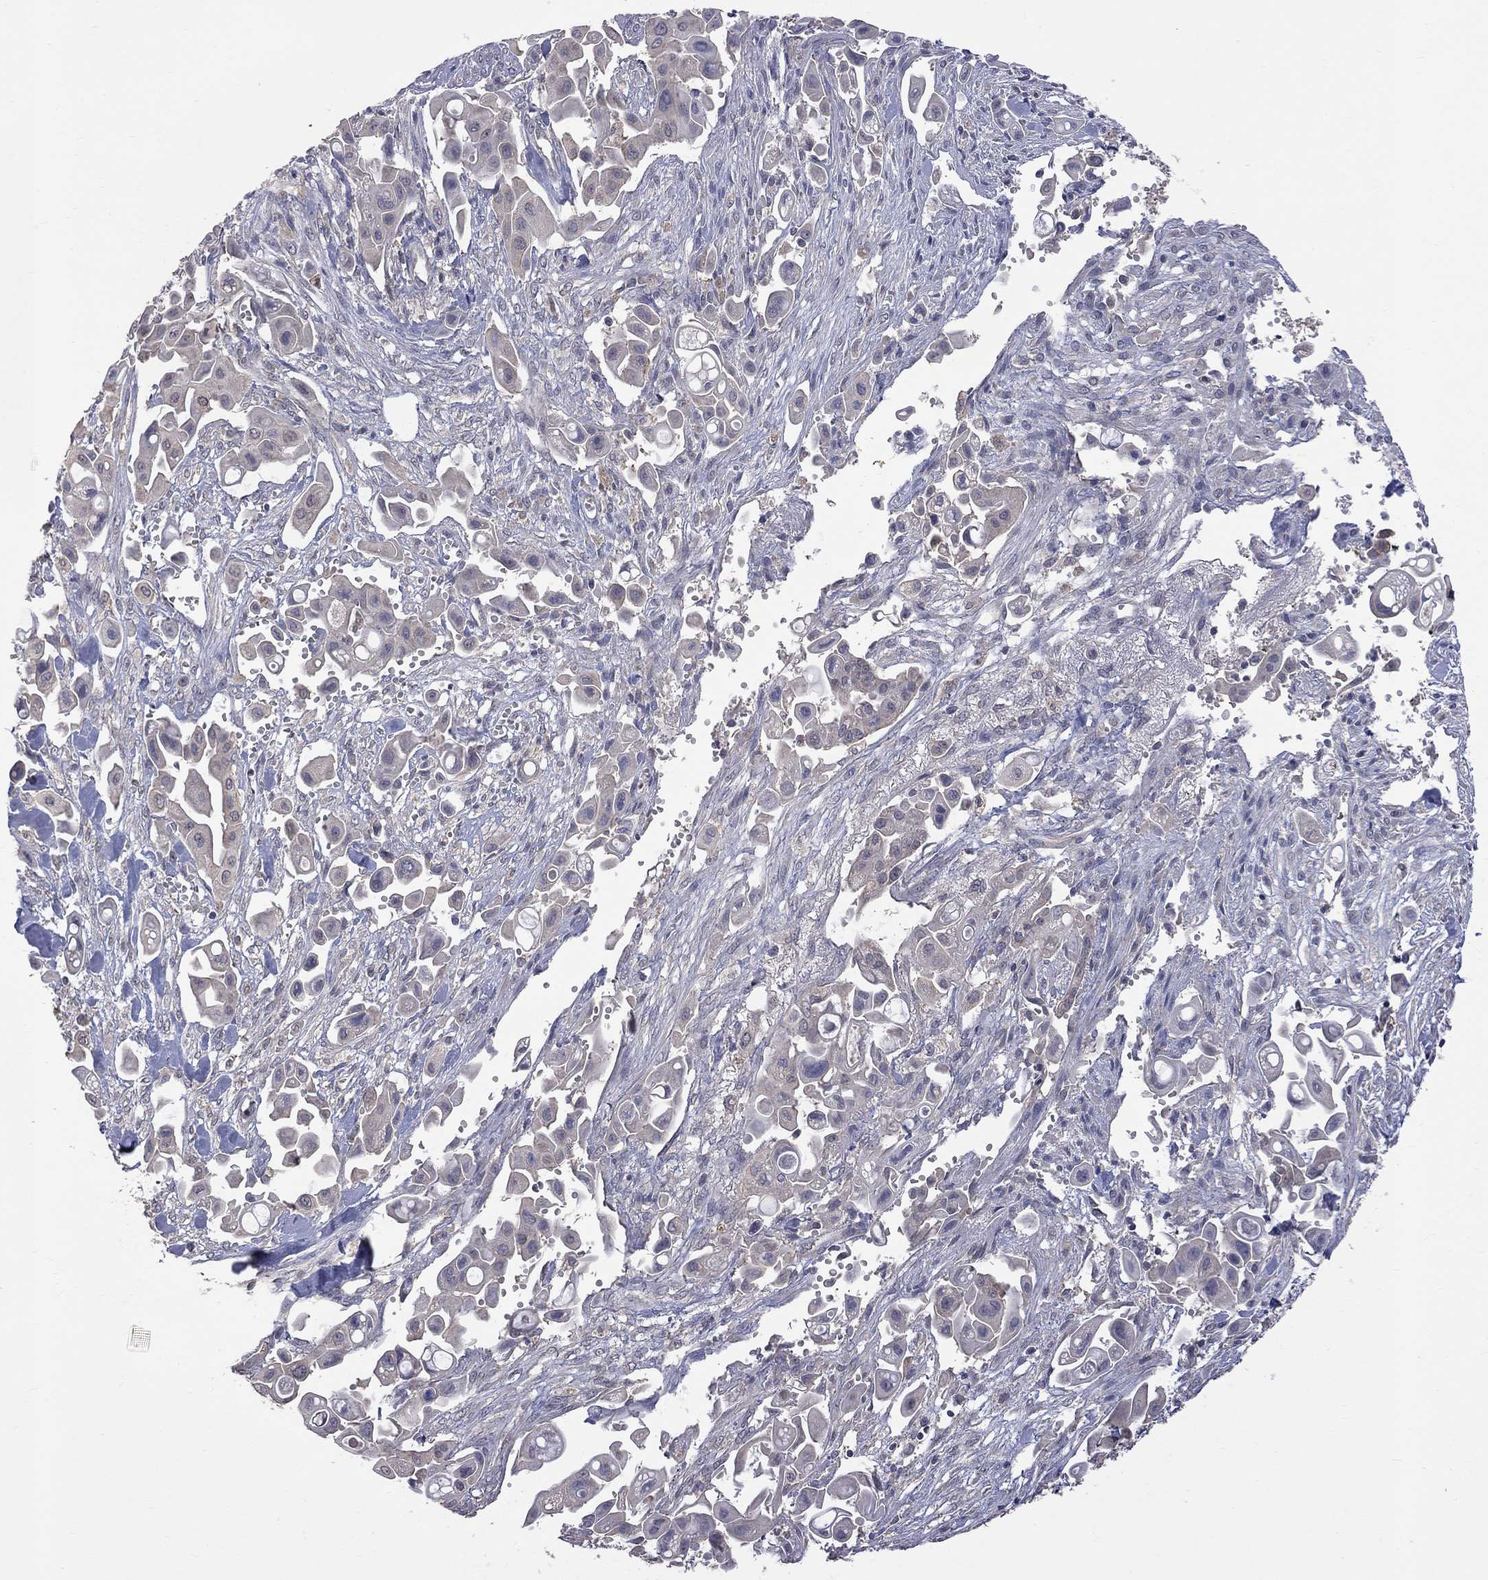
{"staining": {"intensity": "weak", "quantity": "<25%", "location": "cytoplasmic/membranous"}, "tissue": "pancreatic cancer", "cell_type": "Tumor cells", "image_type": "cancer", "snomed": [{"axis": "morphology", "description": "Adenocarcinoma, NOS"}, {"axis": "topography", "description": "Pancreas"}], "caption": "There is no significant staining in tumor cells of pancreatic adenocarcinoma.", "gene": "HTR6", "patient": {"sex": "male", "age": 50}}